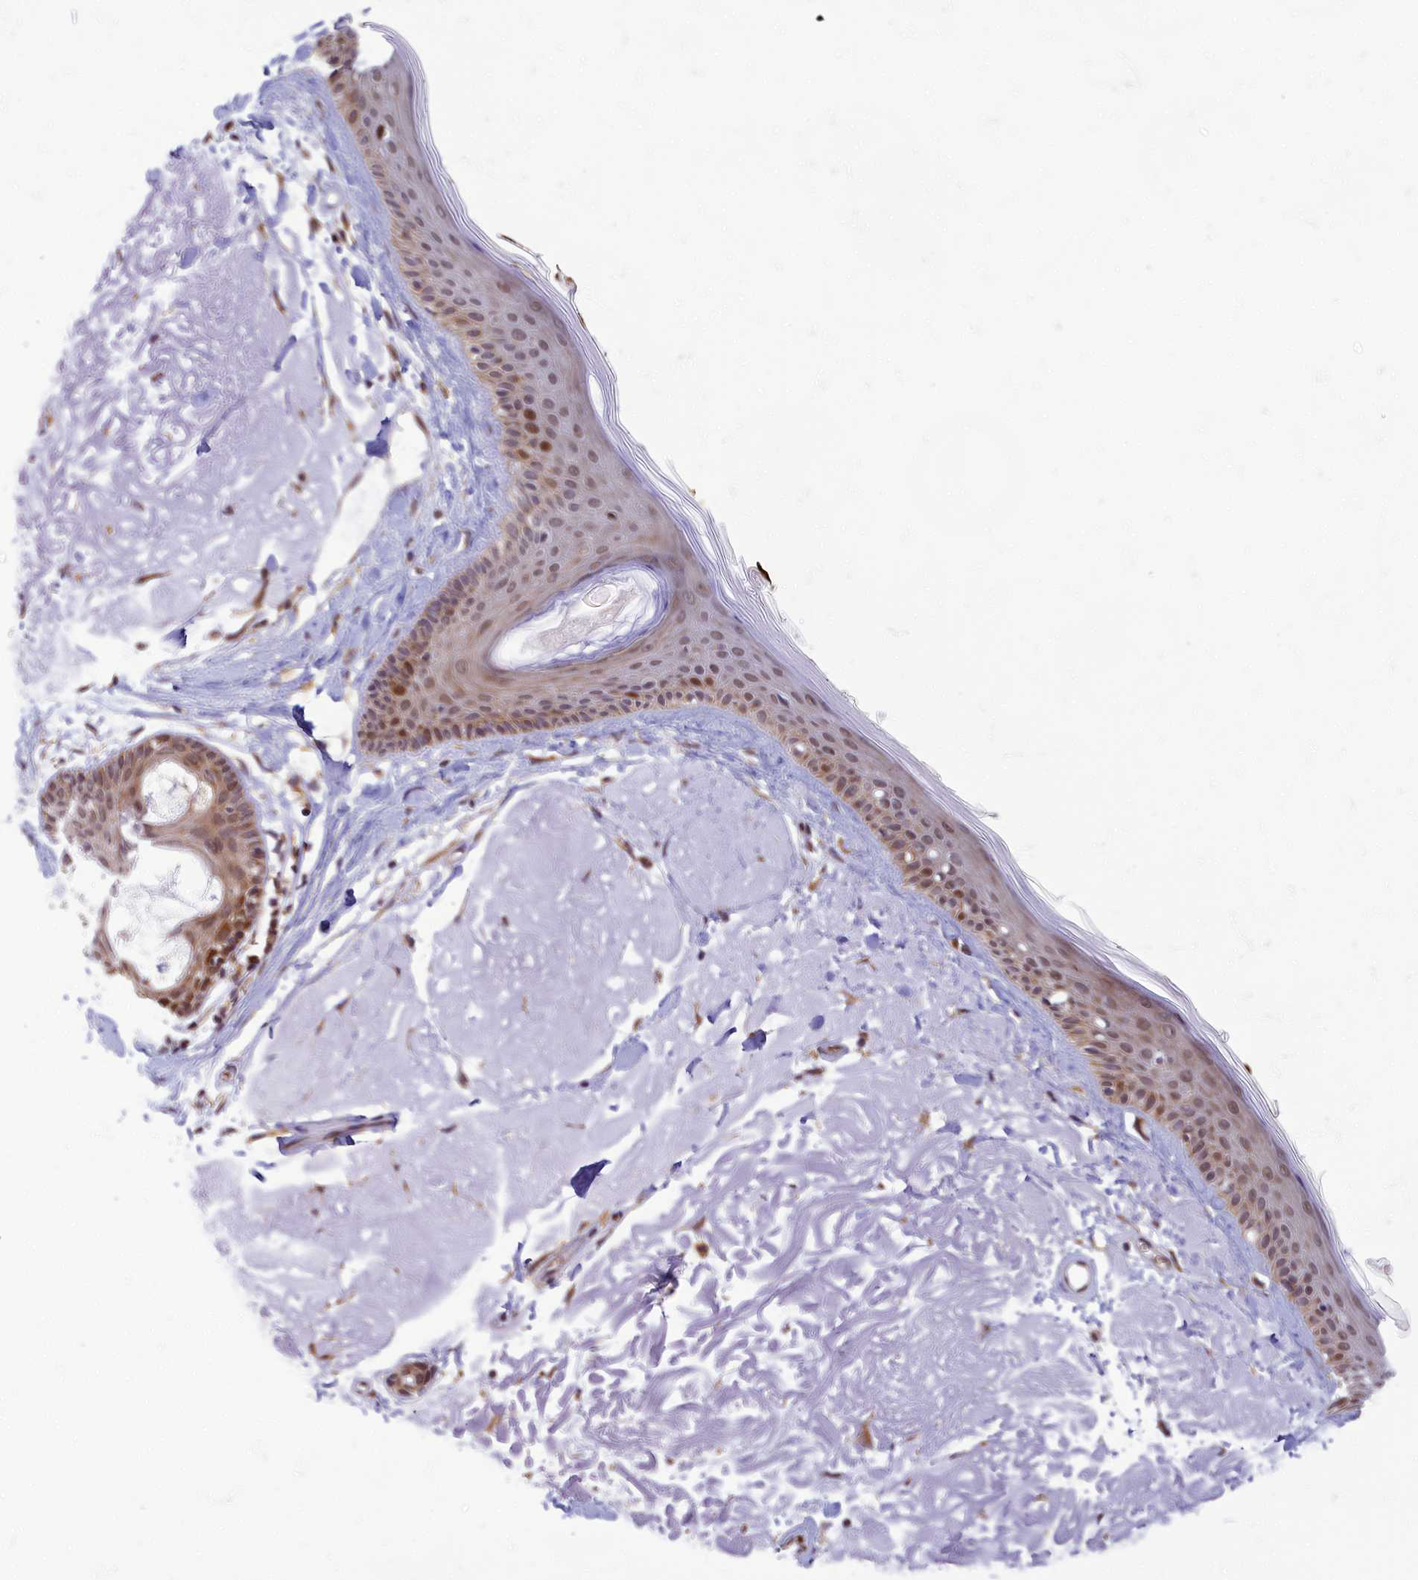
{"staining": {"intensity": "moderate", "quantity": ">75%", "location": "cytoplasmic/membranous,nuclear"}, "tissue": "skin", "cell_type": "Fibroblasts", "image_type": "normal", "snomed": [{"axis": "morphology", "description": "Normal tissue, NOS"}, {"axis": "topography", "description": "Skin"}, {"axis": "topography", "description": "Skeletal muscle"}], "caption": "Skin stained with IHC exhibits moderate cytoplasmic/membranous,nuclear positivity in about >75% of fibroblasts. (brown staining indicates protein expression, while blue staining denotes nuclei).", "gene": "EARS2", "patient": {"sex": "male", "age": 83}}